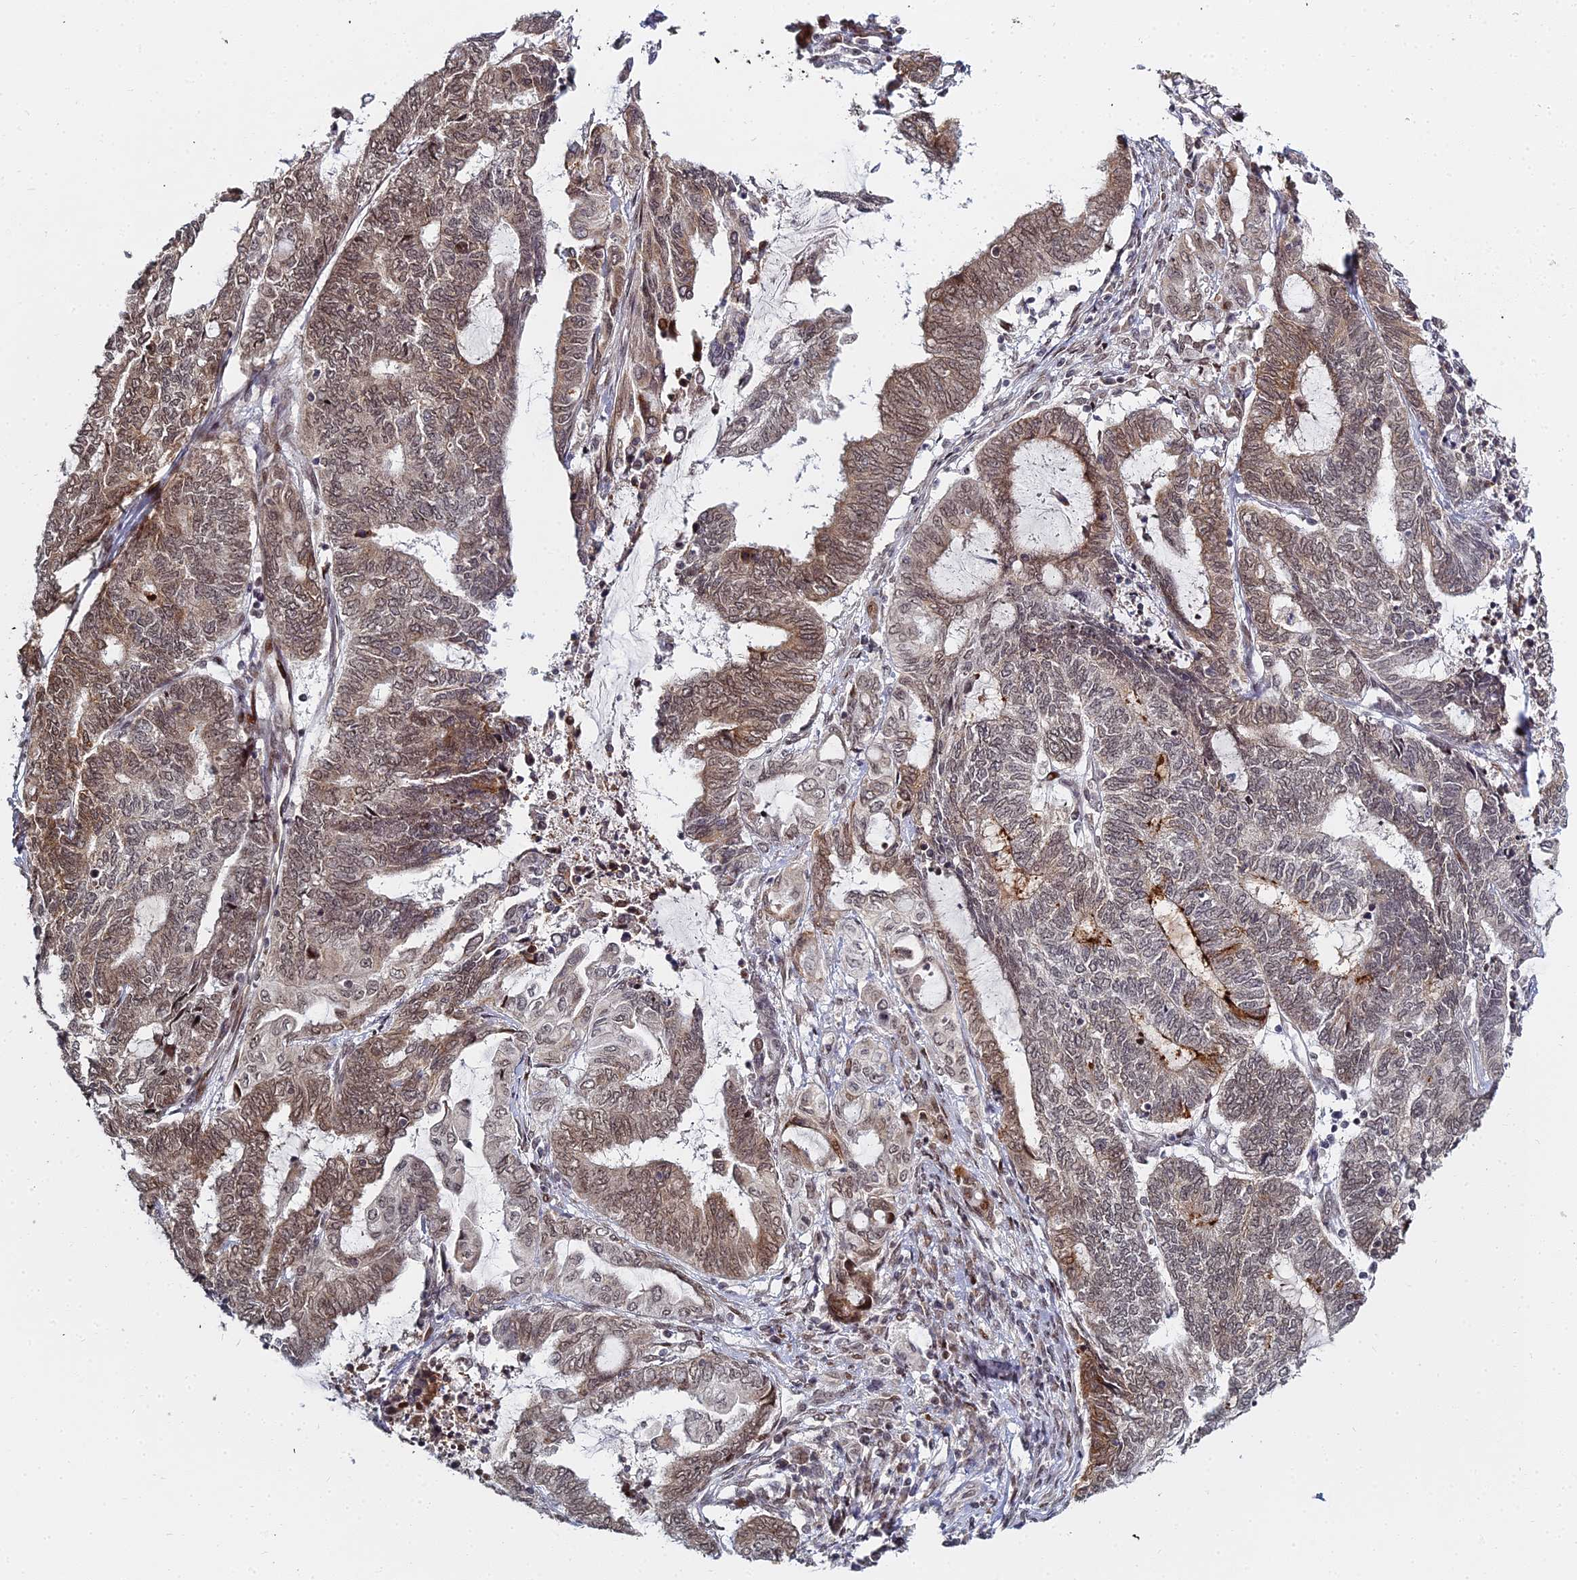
{"staining": {"intensity": "moderate", "quantity": ">75%", "location": "cytoplasmic/membranous,nuclear"}, "tissue": "endometrial cancer", "cell_type": "Tumor cells", "image_type": "cancer", "snomed": [{"axis": "morphology", "description": "Adenocarcinoma, NOS"}, {"axis": "topography", "description": "Uterus"}, {"axis": "topography", "description": "Endometrium"}], "caption": "IHC histopathology image of neoplastic tissue: human endometrial cancer (adenocarcinoma) stained using immunohistochemistry (IHC) displays medium levels of moderate protein expression localized specifically in the cytoplasmic/membranous and nuclear of tumor cells, appearing as a cytoplasmic/membranous and nuclear brown color.", "gene": "ABCA2", "patient": {"sex": "female", "age": 70}}